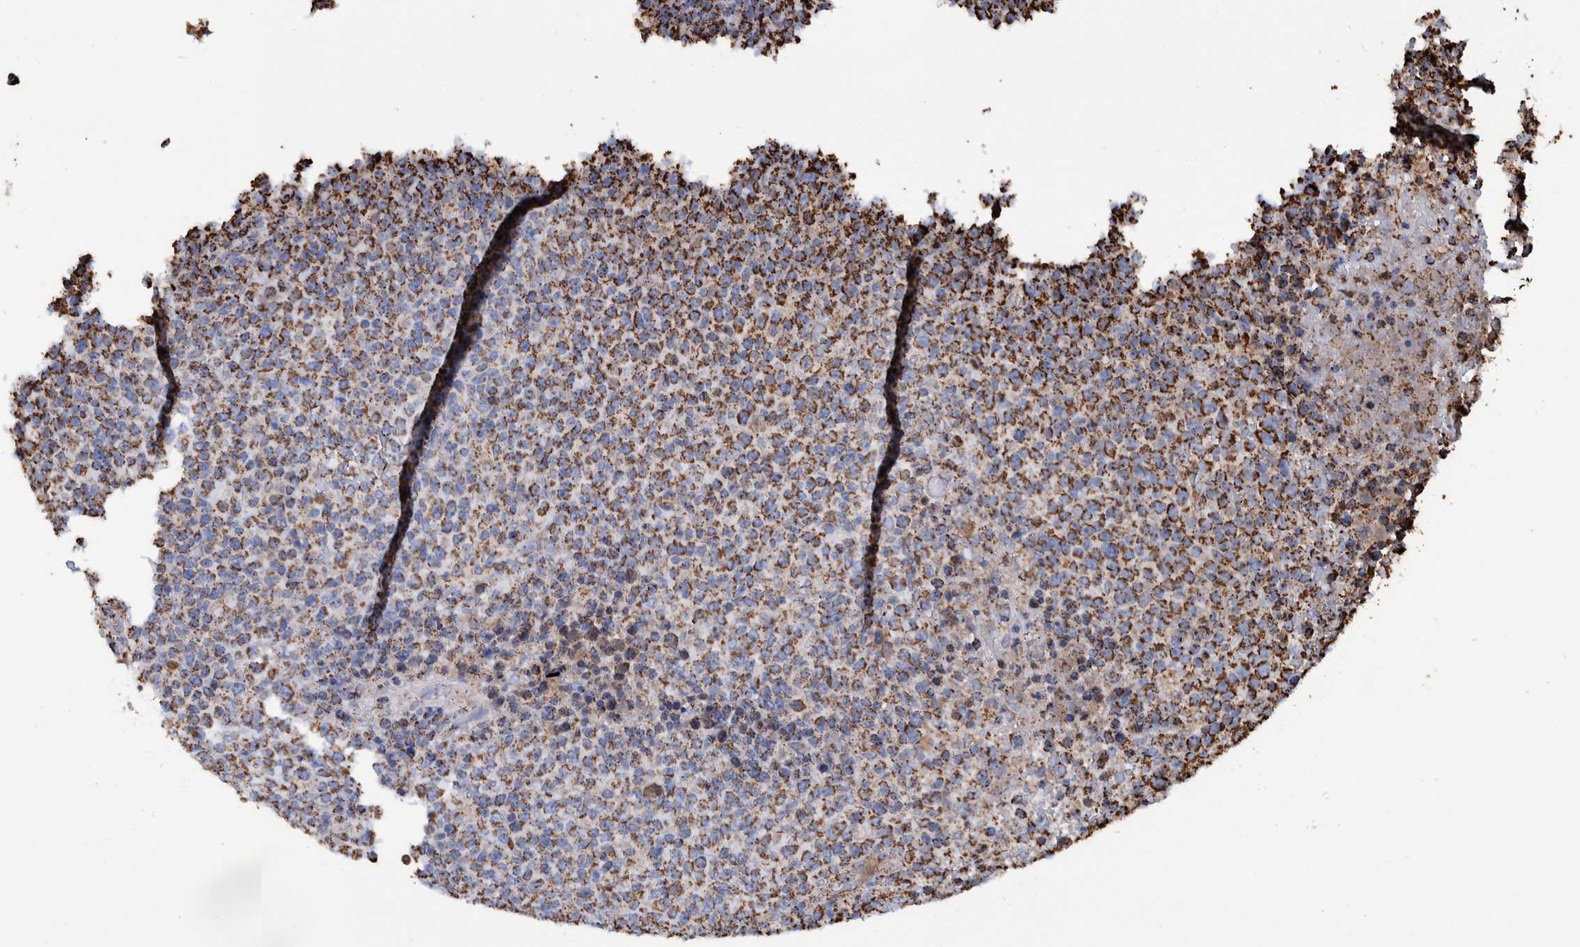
{"staining": {"intensity": "strong", "quantity": ">75%", "location": "cytoplasmic/membranous"}, "tissue": "lymphoma", "cell_type": "Tumor cells", "image_type": "cancer", "snomed": [{"axis": "morphology", "description": "Malignant lymphoma, non-Hodgkin's type, High grade"}, {"axis": "topography", "description": "Lymph node"}], "caption": "Protein staining by IHC reveals strong cytoplasmic/membranous positivity in about >75% of tumor cells in high-grade malignant lymphoma, non-Hodgkin's type.", "gene": "VPS26C", "patient": {"sex": "male", "age": 13}}